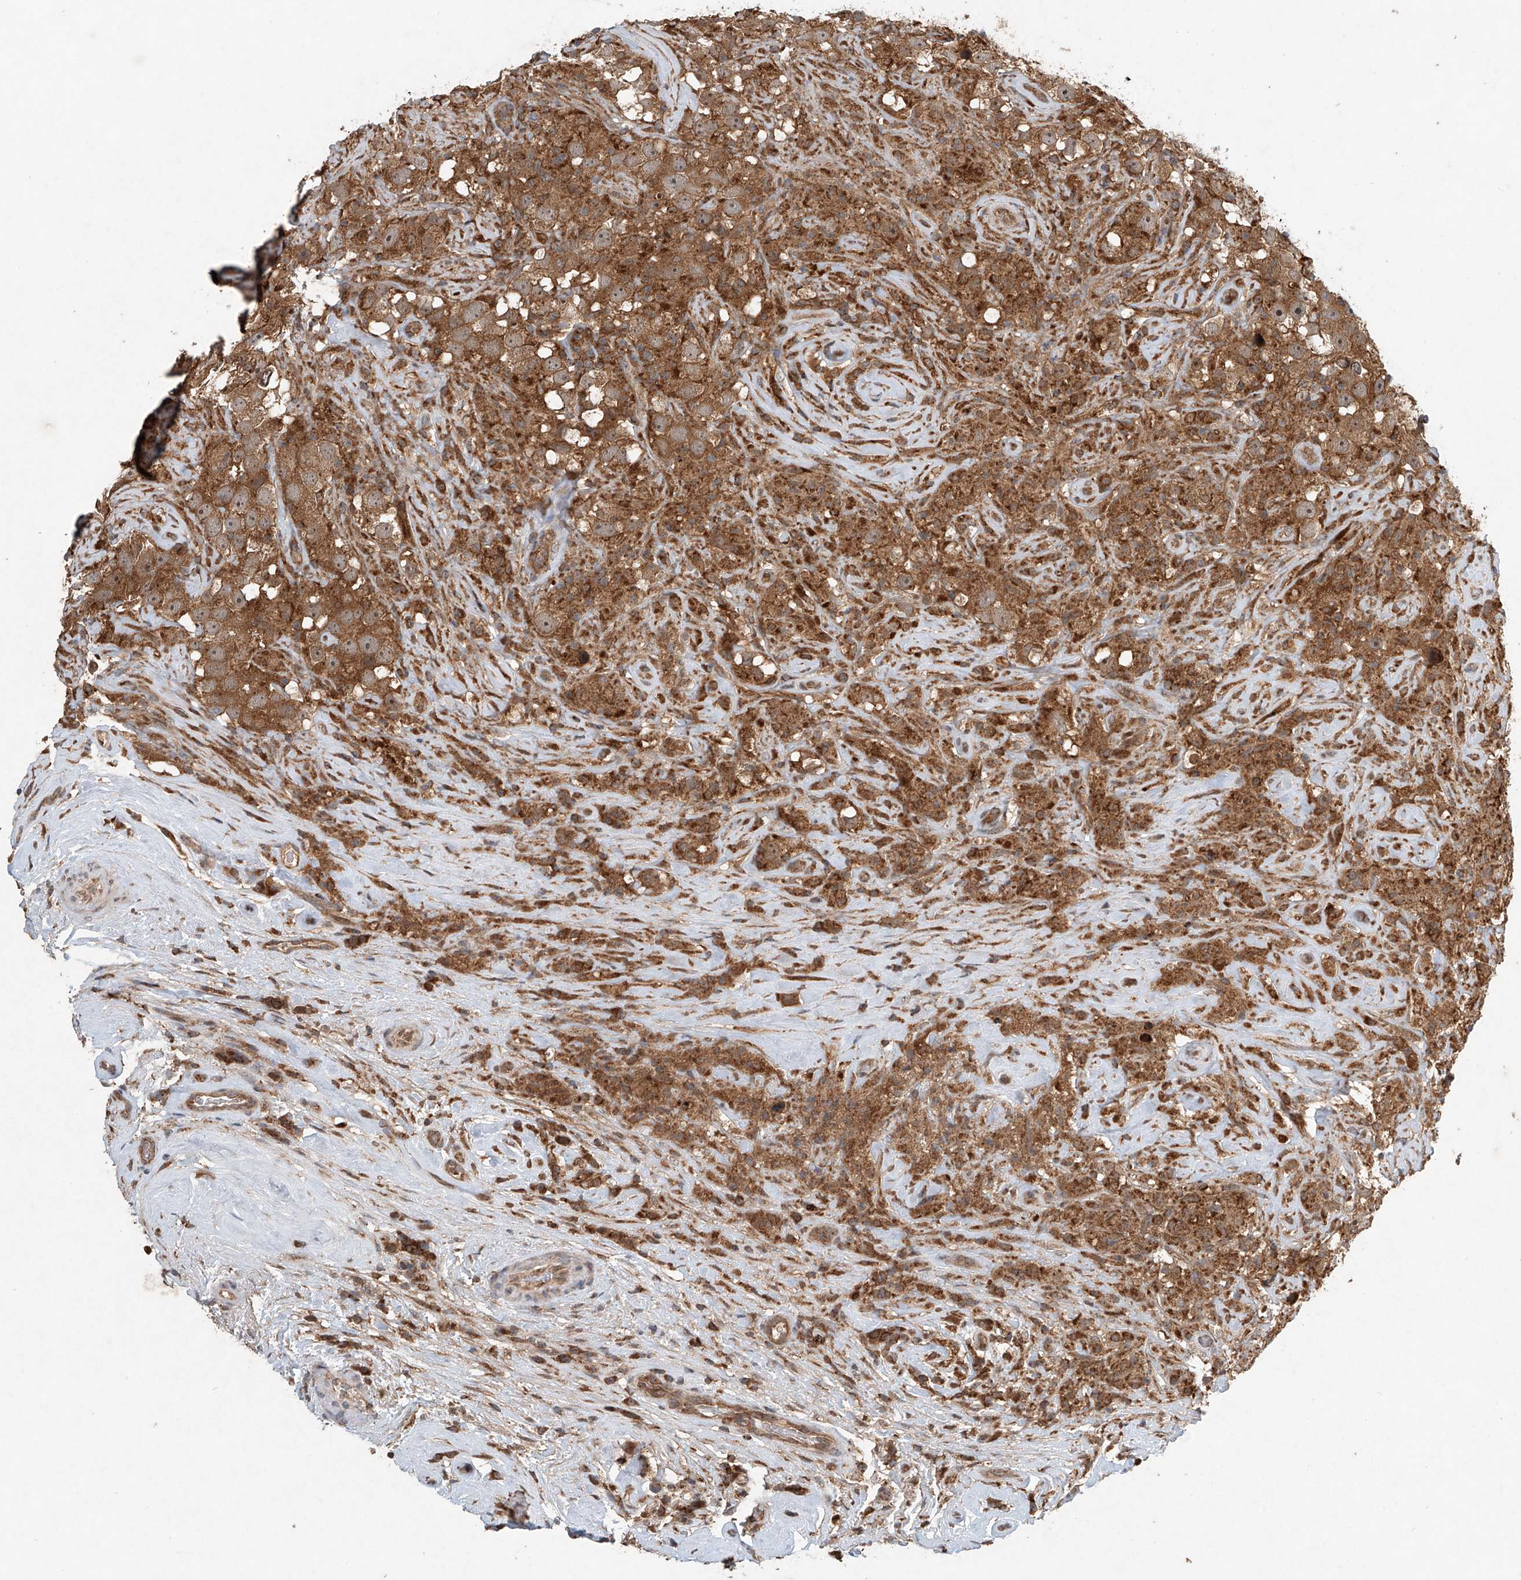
{"staining": {"intensity": "moderate", "quantity": ">75%", "location": "cytoplasmic/membranous"}, "tissue": "testis cancer", "cell_type": "Tumor cells", "image_type": "cancer", "snomed": [{"axis": "morphology", "description": "Seminoma, NOS"}, {"axis": "topography", "description": "Testis"}], "caption": "A brown stain highlights moderate cytoplasmic/membranous expression of a protein in seminoma (testis) tumor cells. The staining was performed using DAB (3,3'-diaminobenzidine), with brown indicating positive protein expression. Nuclei are stained blue with hematoxylin.", "gene": "DCAF11", "patient": {"sex": "male", "age": 49}}